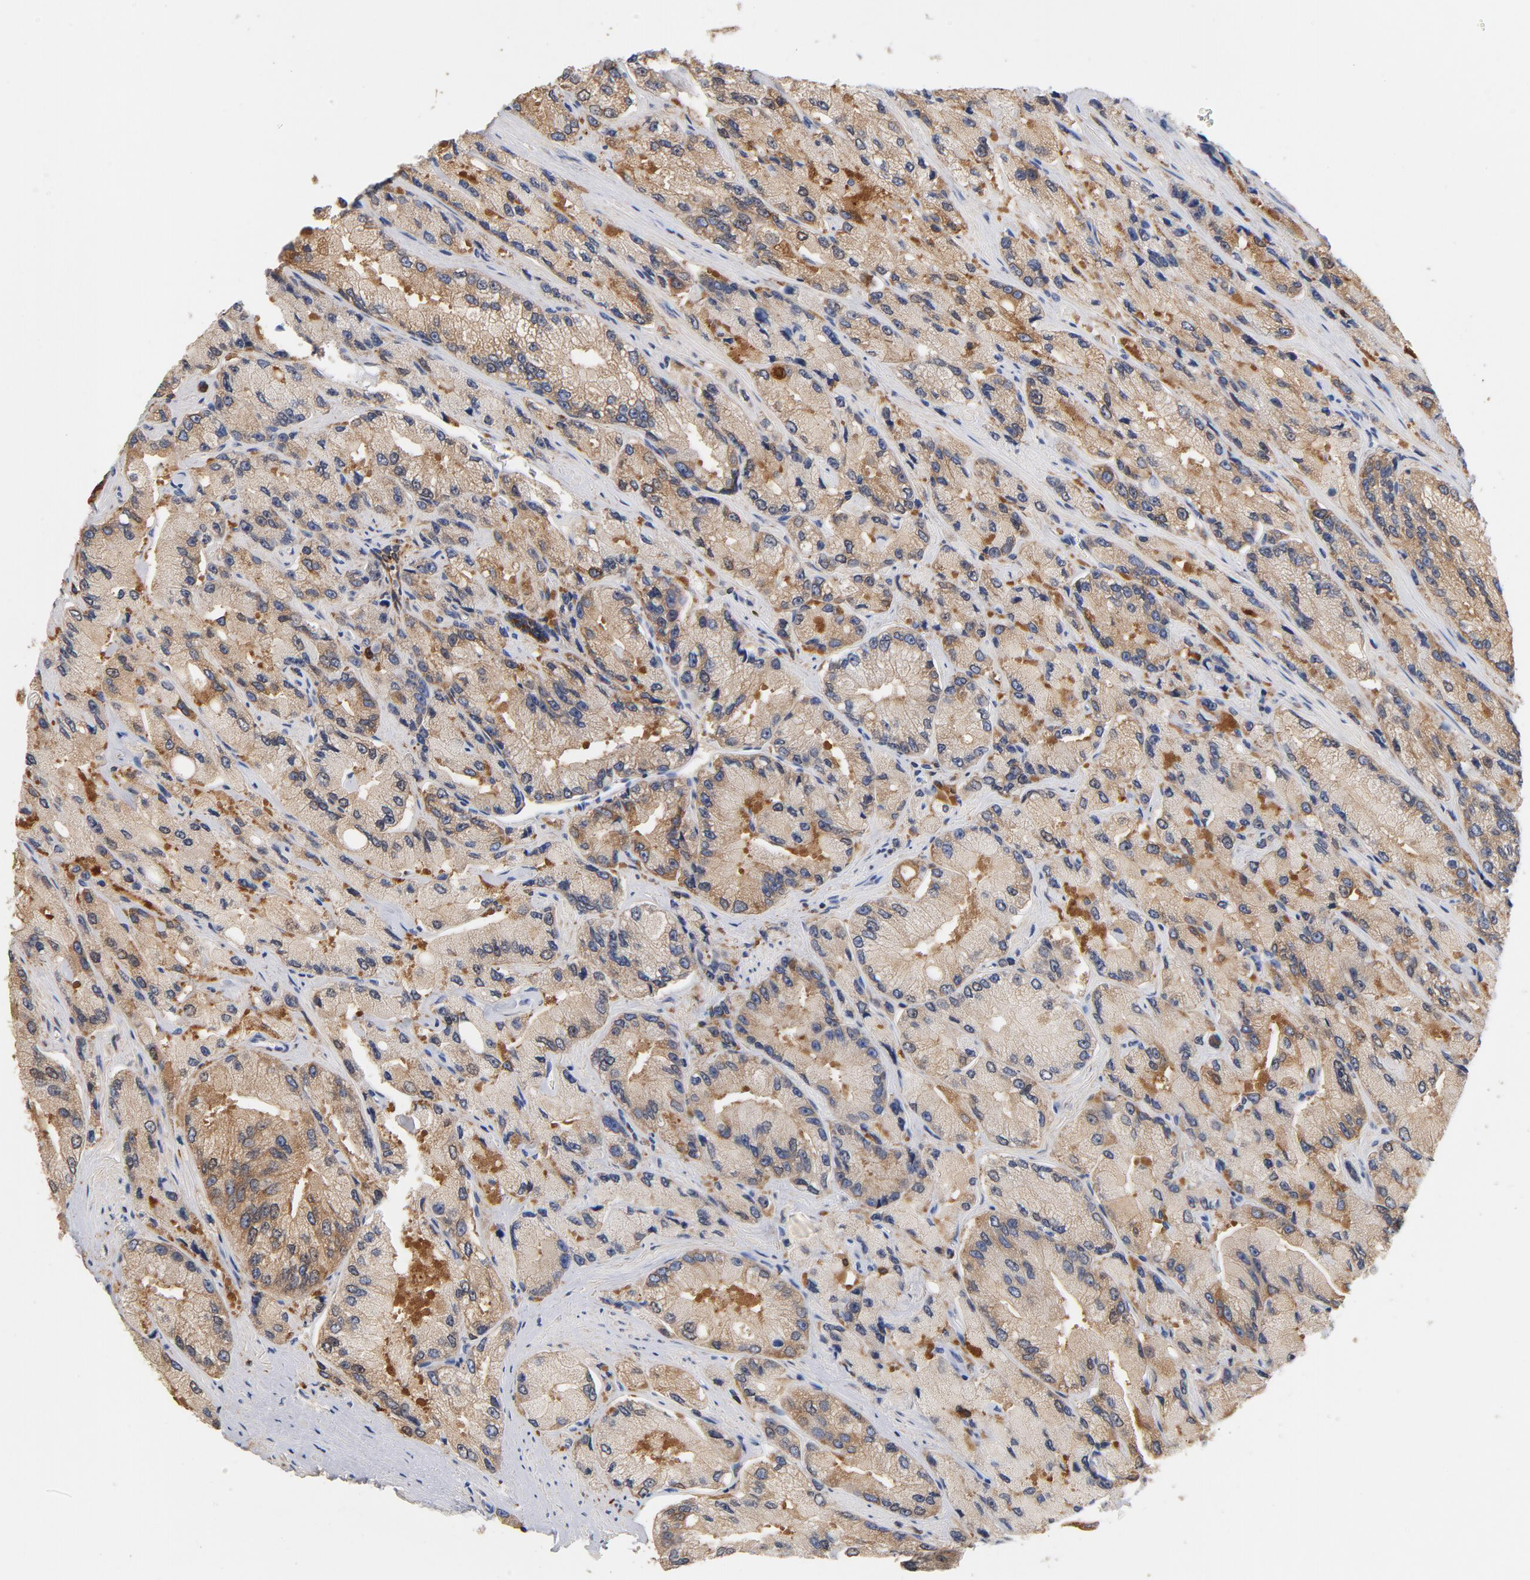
{"staining": {"intensity": "moderate", "quantity": "25%-75%", "location": "cytoplasmic/membranous"}, "tissue": "prostate cancer", "cell_type": "Tumor cells", "image_type": "cancer", "snomed": [{"axis": "morphology", "description": "Adenocarcinoma, High grade"}, {"axis": "topography", "description": "Prostate"}], "caption": "The image displays immunohistochemical staining of high-grade adenocarcinoma (prostate). There is moderate cytoplasmic/membranous staining is present in about 25%-75% of tumor cells.", "gene": "EZR", "patient": {"sex": "male", "age": 58}}